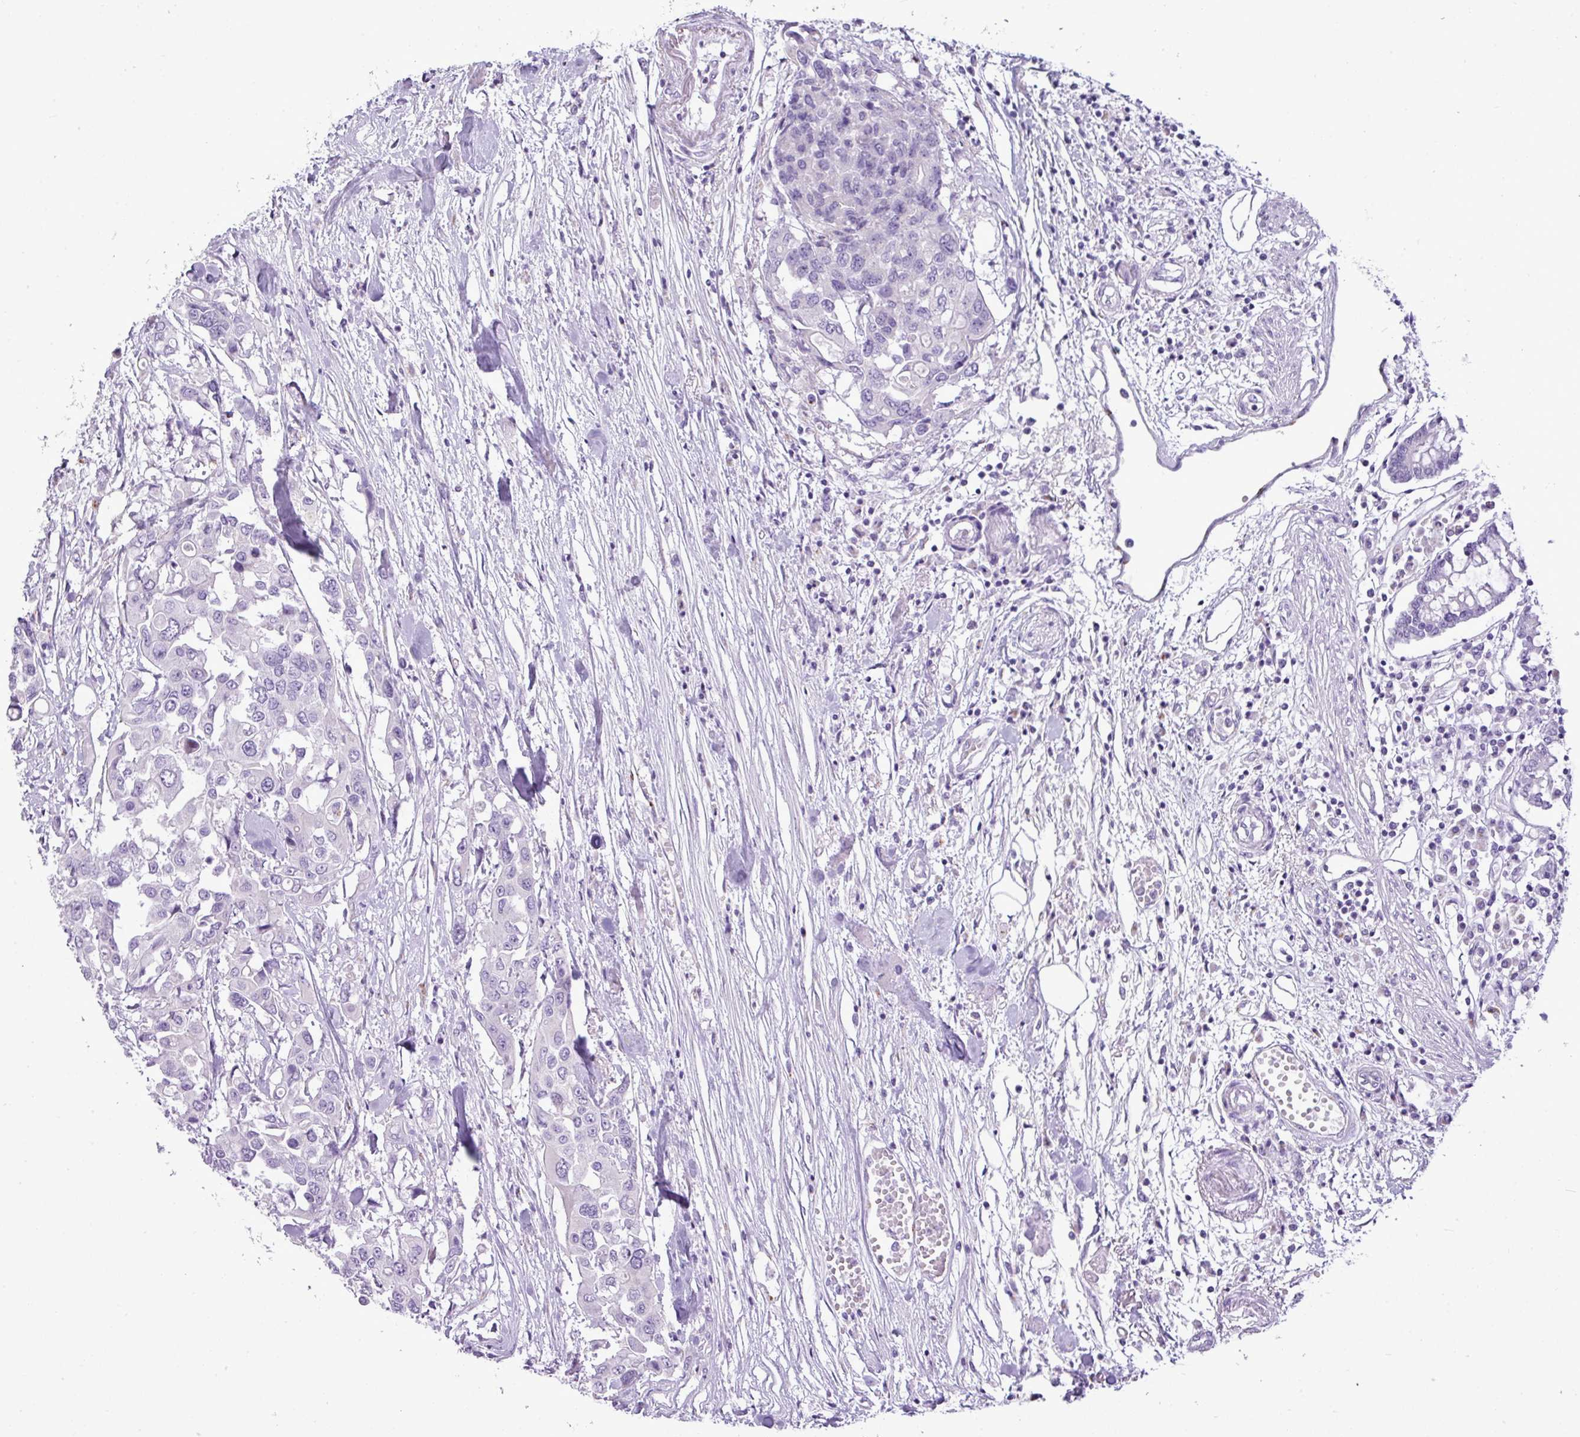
{"staining": {"intensity": "negative", "quantity": "none", "location": "none"}, "tissue": "colorectal cancer", "cell_type": "Tumor cells", "image_type": "cancer", "snomed": [{"axis": "morphology", "description": "Adenocarcinoma, NOS"}, {"axis": "topography", "description": "Colon"}], "caption": "Immunohistochemistry (IHC) histopathology image of neoplastic tissue: adenocarcinoma (colorectal) stained with DAB displays no significant protein positivity in tumor cells.", "gene": "FAM43A", "patient": {"sex": "male", "age": 77}}